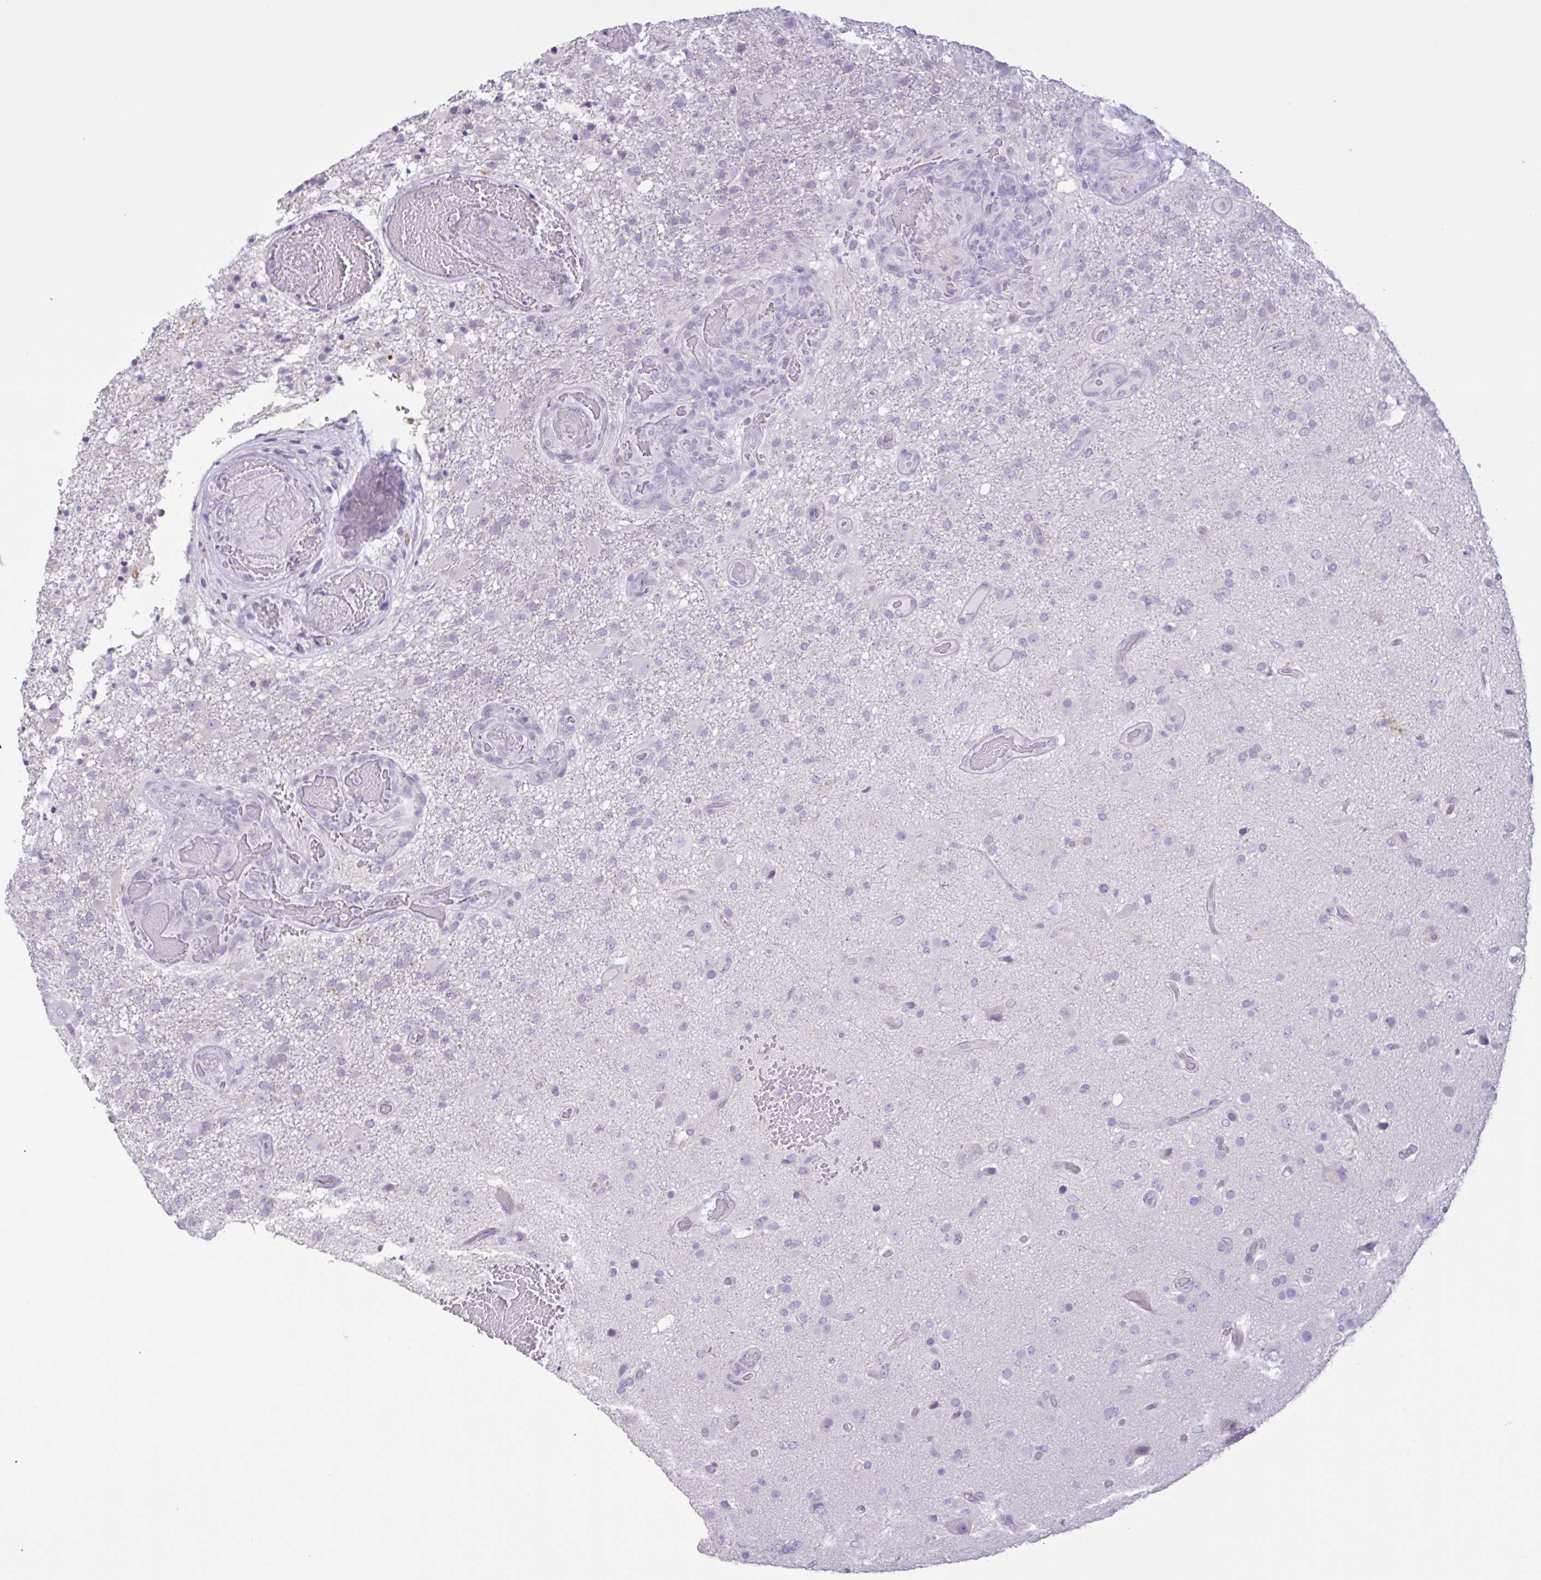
{"staining": {"intensity": "negative", "quantity": "none", "location": "none"}, "tissue": "glioma", "cell_type": "Tumor cells", "image_type": "cancer", "snomed": [{"axis": "morphology", "description": "Glioma, malignant, High grade"}, {"axis": "topography", "description": "Brain"}], "caption": "A high-resolution micrograph shows immunohistochemistry (IHC) staining of glioma, which shows no significant expression in tumor cells.", "gene": "CST11", "patient": {"sex": "female", "age": 74}}